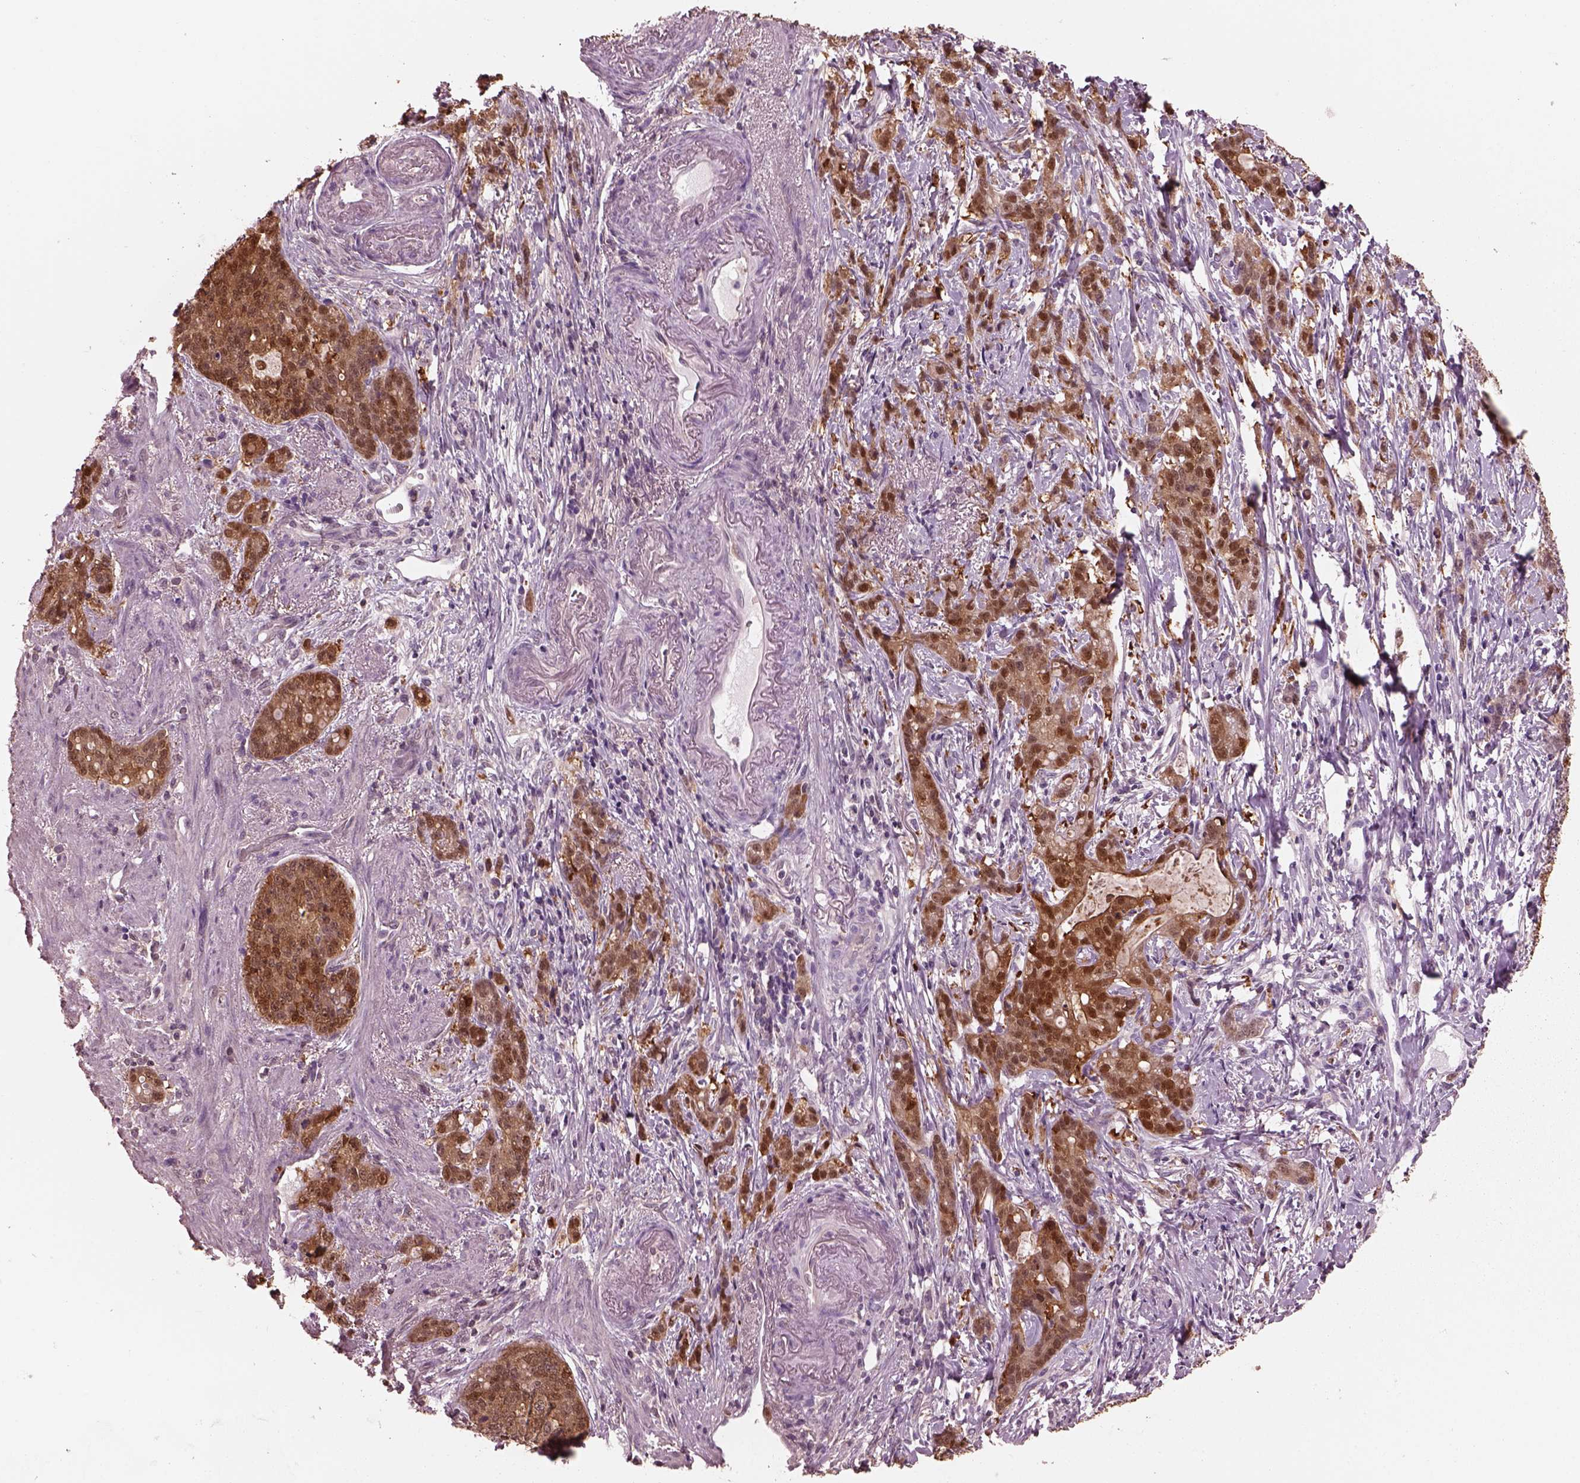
{"staining": {"intensity": "moderate", "quantity": "25%-75%", "location": "cytoplasmic/membranous,nuclear"}, "tissue": "stomach cancer", "cell_type": "Tumor cells", "image_type": "cancer", "snomed": [{"axis": "morphology", "description": "Adenocarcinoma, NOS"}, {"axis": "topography", "description": "Stomach, lower"}], "caption": "Stomach cancer (adenocarcinoma) stained with DAB IHC demonstrates medium levels of moderate cytoplasmic/membranous and nuclear positivity in about 25%-75% of tumor cells.", "gene": "SRI", "patient": {"sex": "male", "age": 88}}